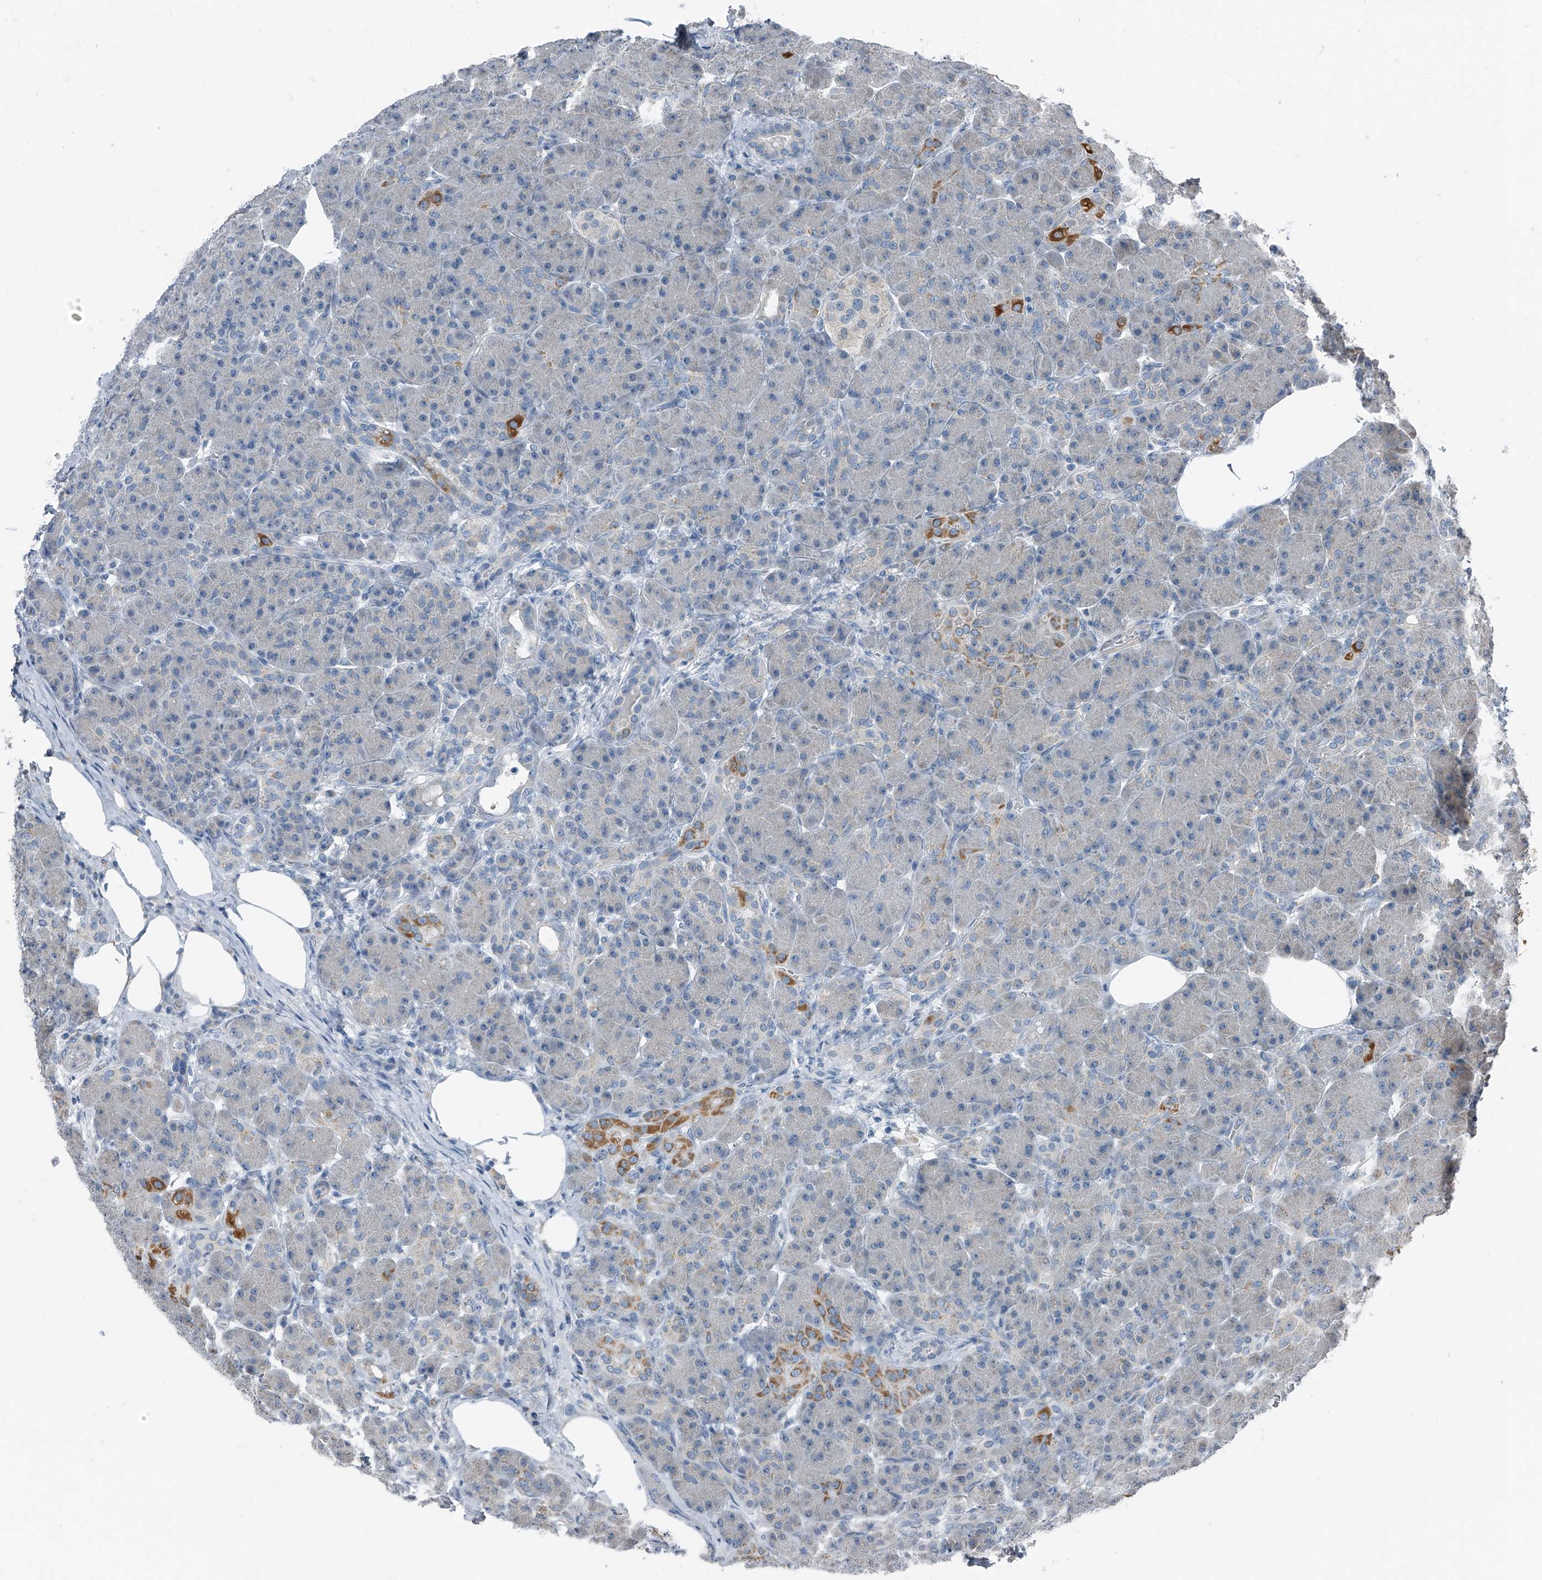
{"staining": {"intensity": "moderate", "quantity": "<25%", "location": "cytoplasmic/membranous"}, "tissue": "pancreas", "cell_type": "Exocrine glandular cells", "image_type": "normal", "snomed": [{"axis": "morphology", "description": "Normal tissue, NOS"}, {"axis": "topography", "description": "Pancreas"}], "caption": "The micrograph reveals staining of normal pancreas, revealing moderate cytoplasmic/membranous protein positivity (brown color) within exocrine glandular cells.", "gene": "CHRNA7", "patient": {"sex": "male", "age": 63}}